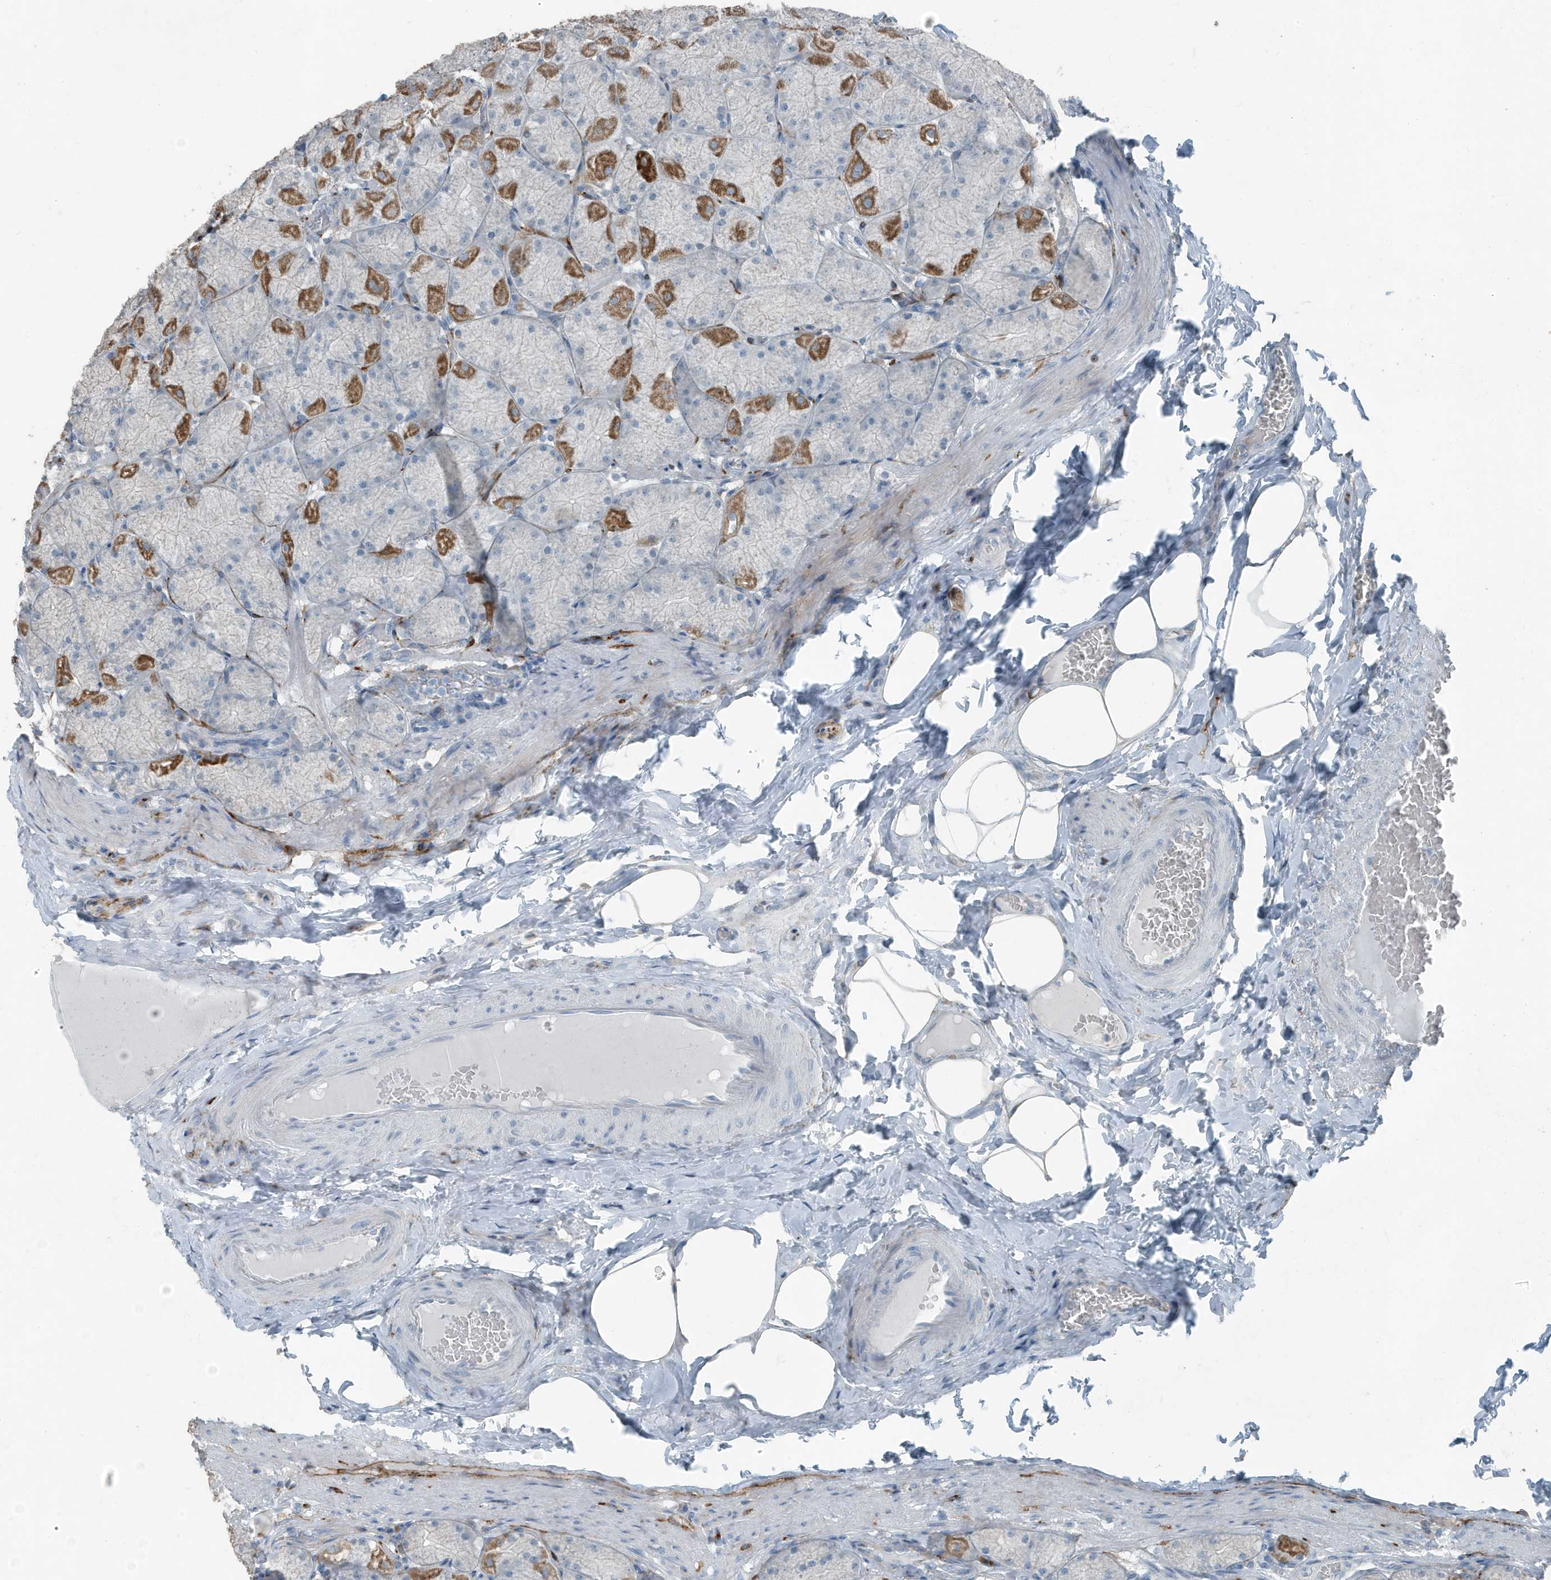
{"staining": {"intensity": "moderate", "quantity": "25%-75%", "location": "cytoplasmic/membranous"}, "tissue": "stomach", "cell_type": "Glandular cells", "image_type": "normal", "snomed": [{"axis": "morphology", "description": "Normal tissue, NOS"}, {"axis": "topography", "description": "Stomach, upper"}], "caption": "This is a histology image of immunohistochemistry staining of benign stomach, which shows moderate positivity in the cytoplasmic/membranous of glandular cells.", "gene": "FAM162A", "patient": {"sex": "female", "age": 56}}